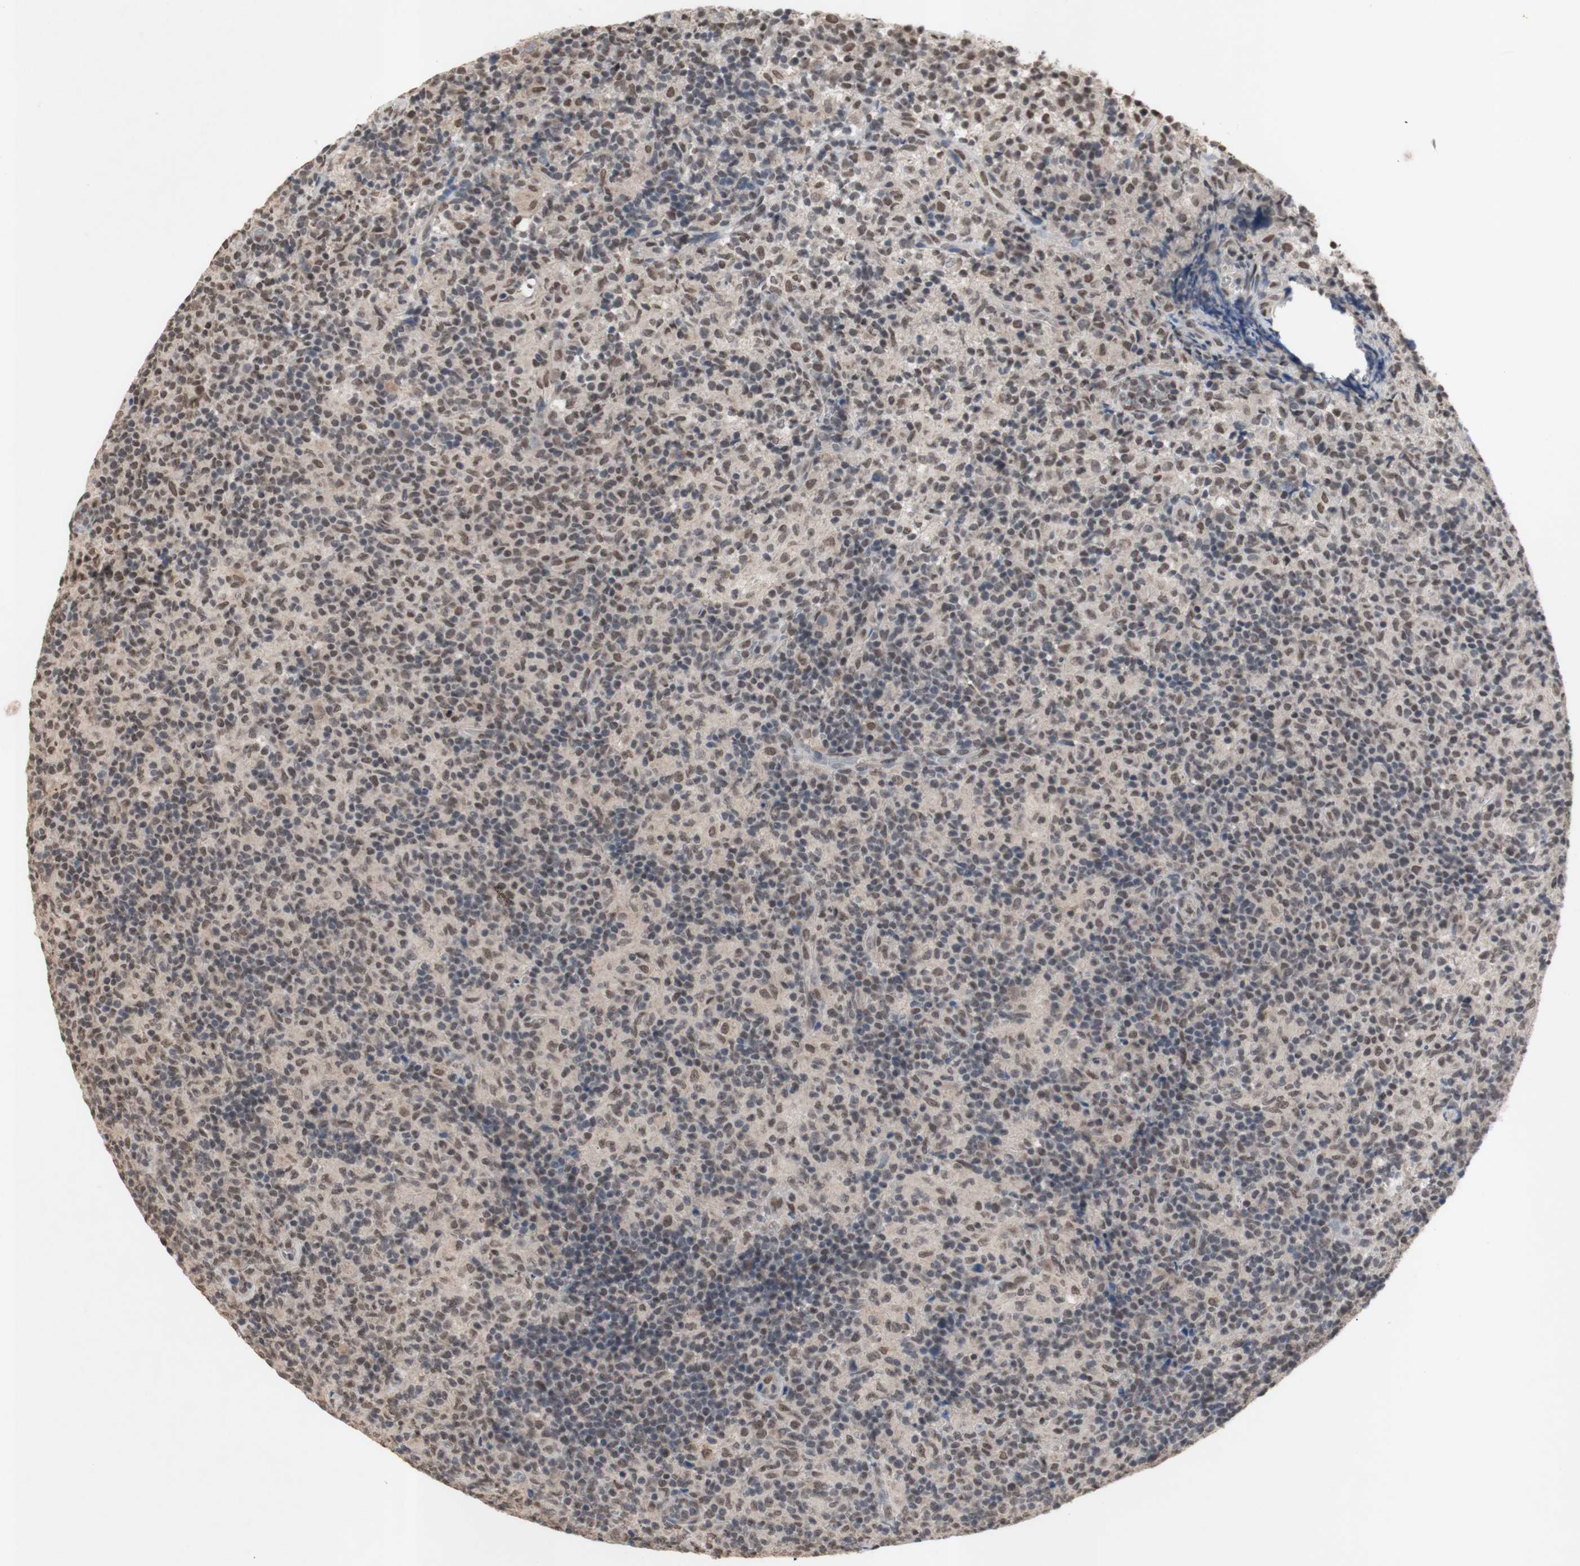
{"staining": {"intensity": "moderate", "quantity": ">75%", "location": "nuclear"}, "tissue": "lymph node", "cell_type": "Germinal center cells", "image_type": "normal", "snomed": [{"axis": "morphology", "description": "Normal tissue, NOS"}, {"axis": "morphology", "description": "Inflammation, NOS"}, {"axis": "topography", "description": "Lymph node"}], "caption": "Protein analysis of unremarkable lymph node exhibits moderate nuclear expression in about >75% of germinal center cells.", "gene": "SFPQ", "patient": {"sex": "male", "age": 55}}